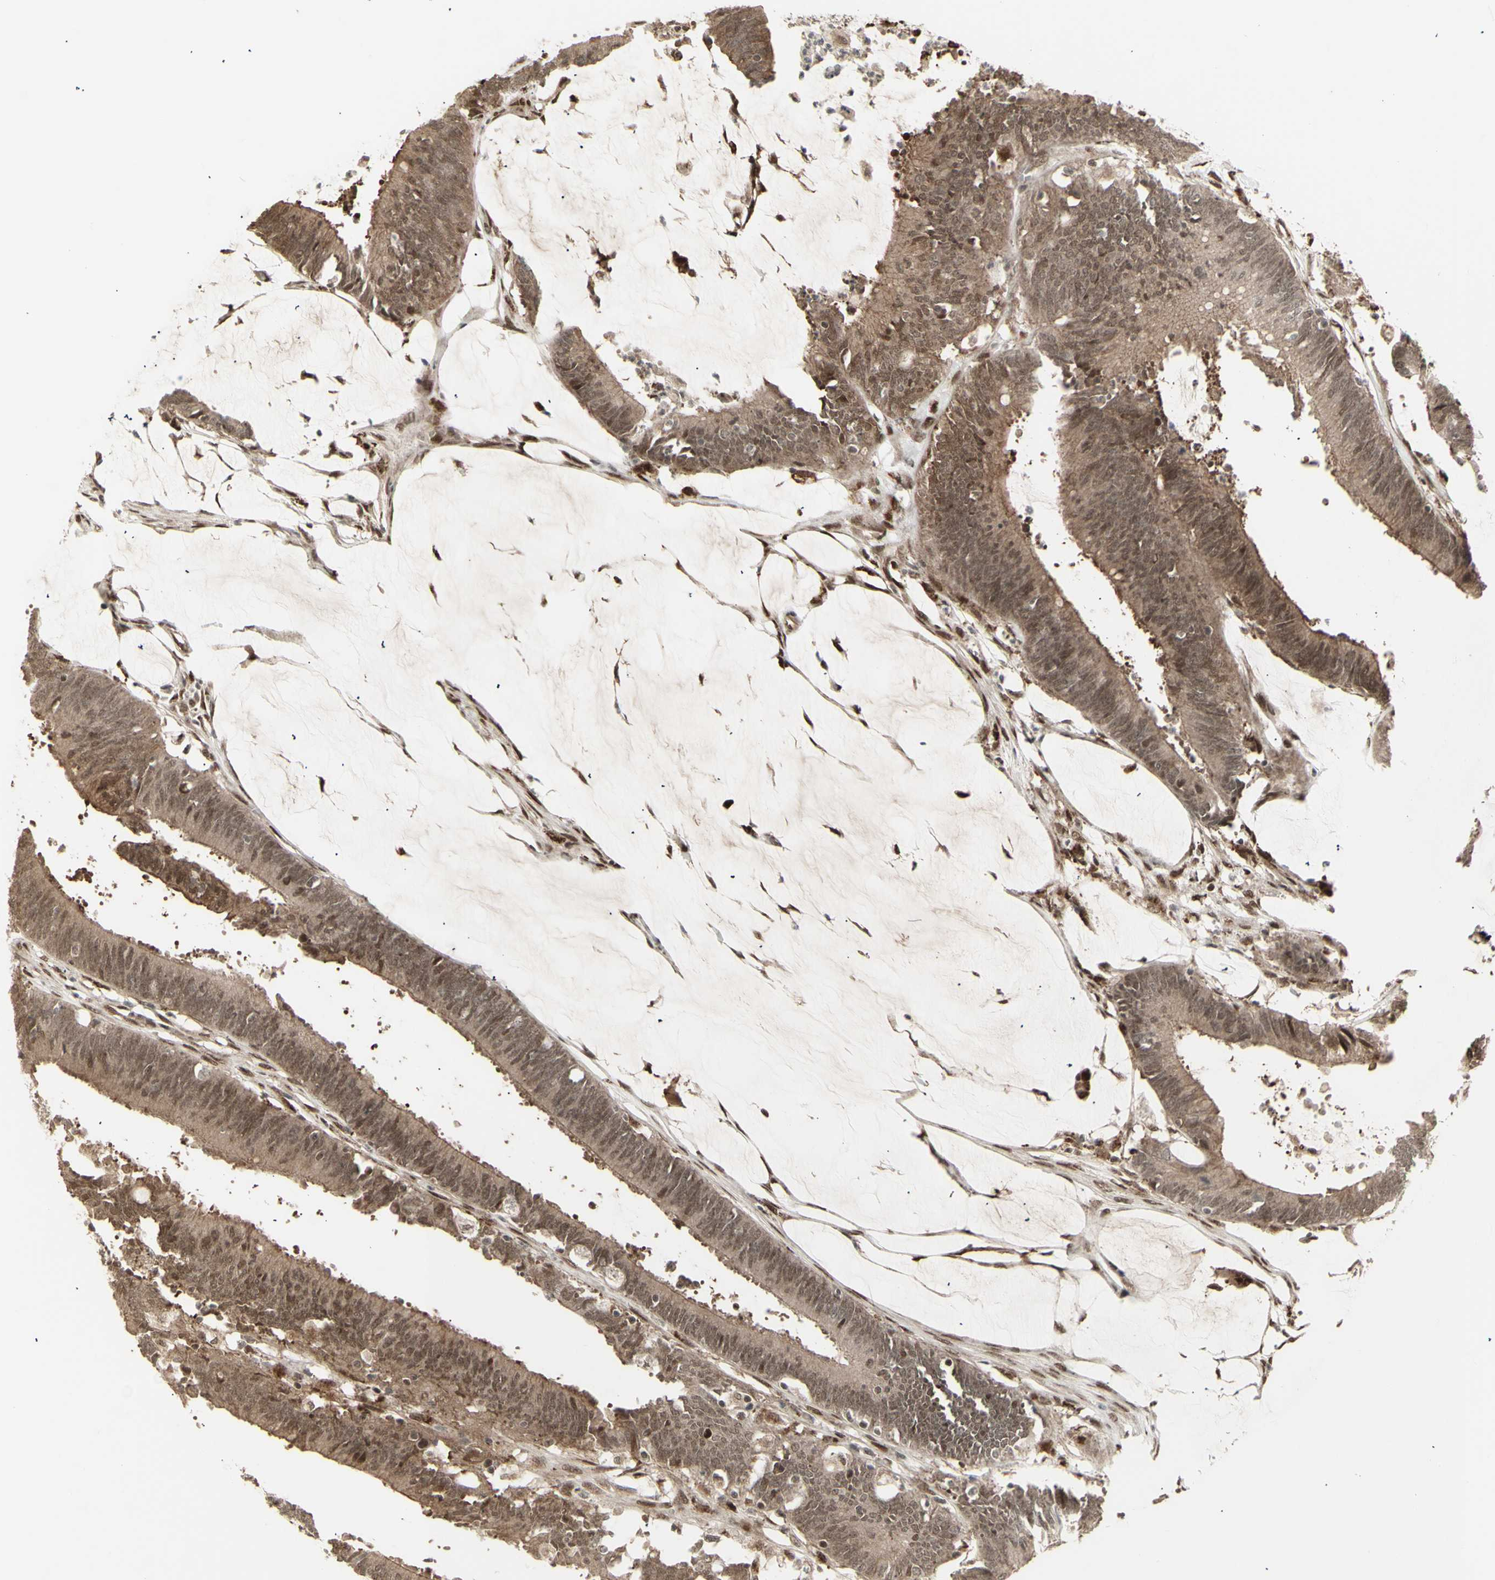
{"staining": {"intensity": "moderate", "quantity": ">75%", "location": "cytoplasmic/membranous,nuclear"}, "tissue": "colorectal cancer", "cell_type": "Tumor cells", "image_type": "cancer", "snomed": [{"axis": "morphology", "description": "Adenocarcinoma, NOS"}, {"axis": "topography", "description": "Rectum"}], "caption": "This is an image of immunohistochemistry (IHC) staining of colorectal cancer, which shows moderate positivity in the cytoplasmic/membranous and nuclear of tumor cells.", "gene": "CBX1", "patient": {"sex": "female", "age": 66}}